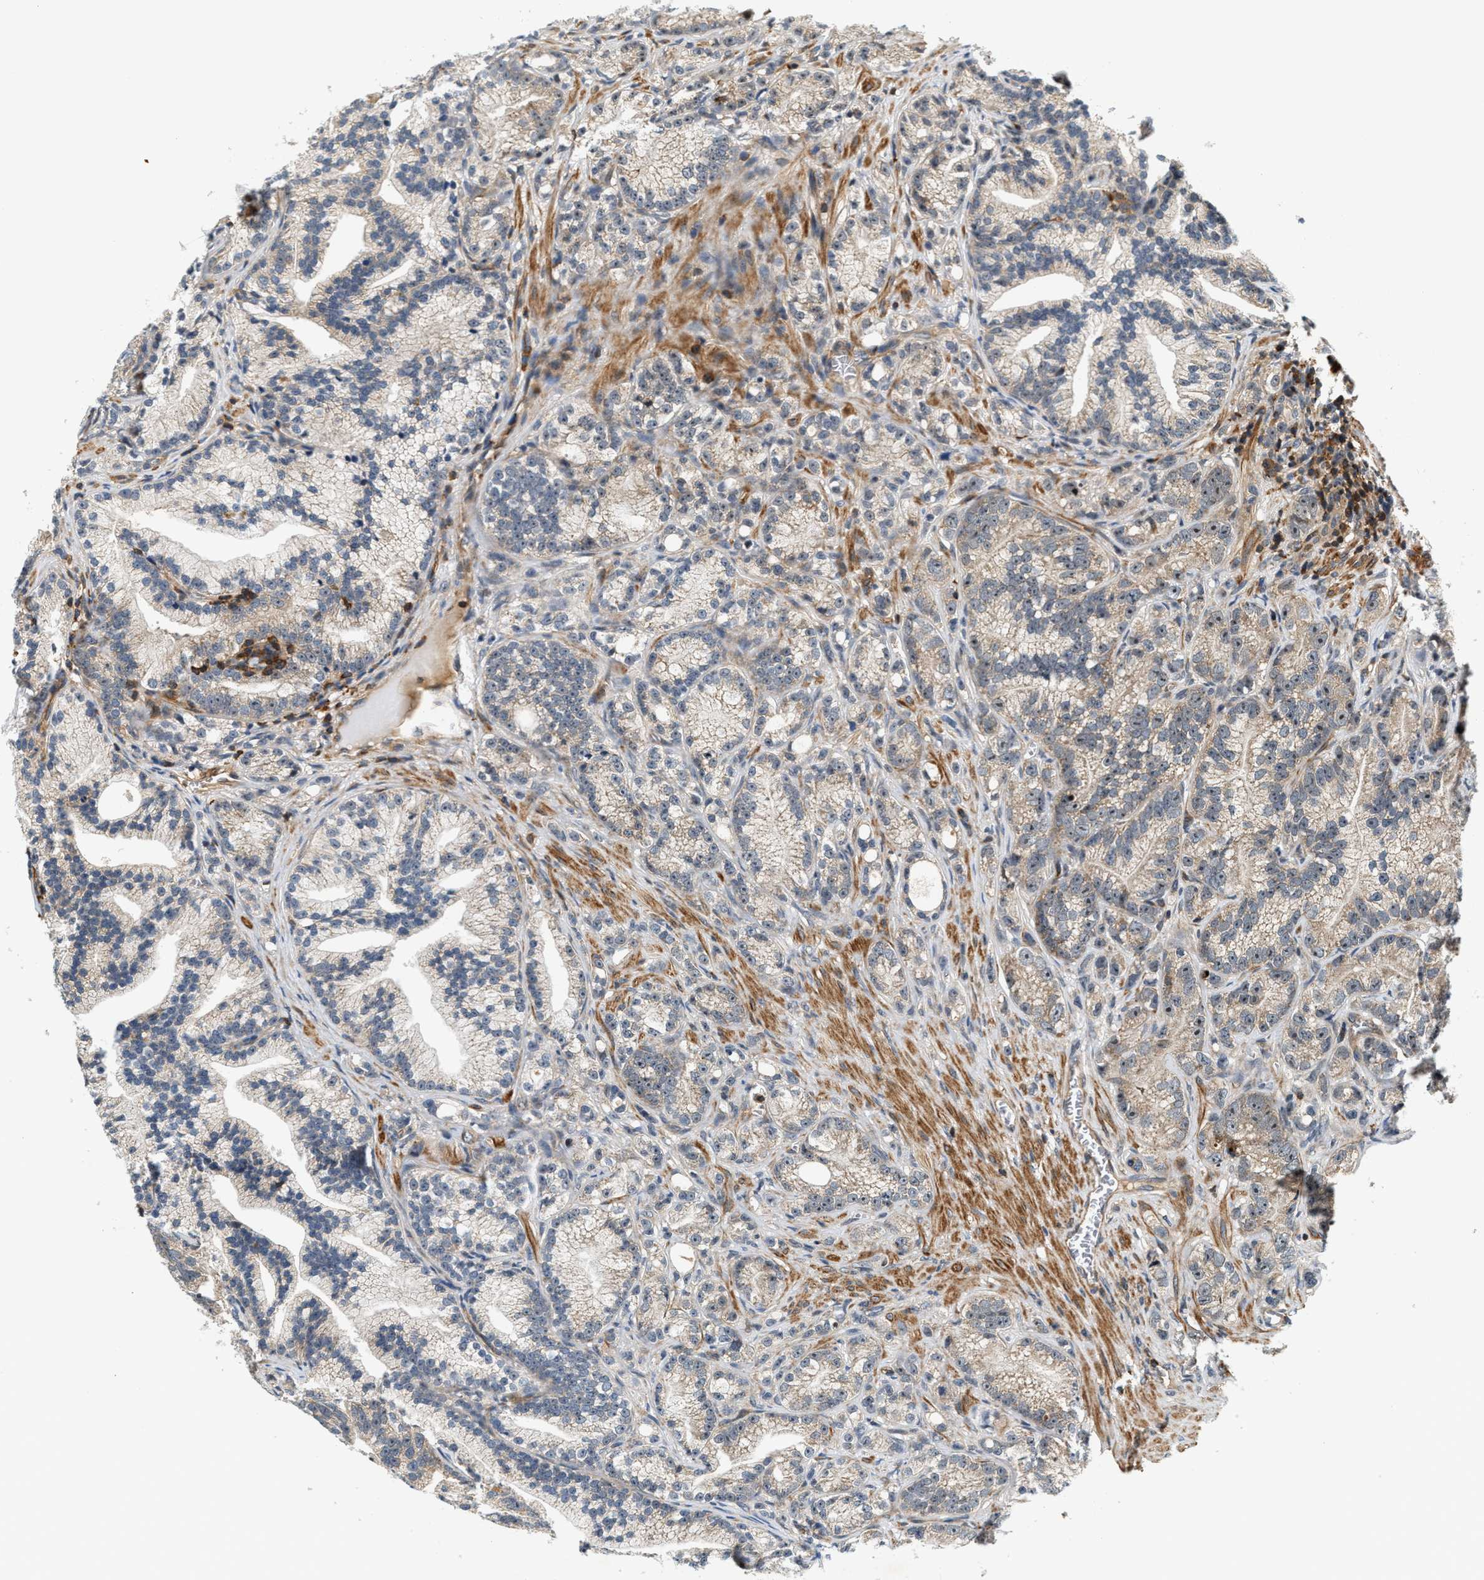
{"staining": {"intensity": "weak", "quantity": "<25%", "location": "cytoplasmic/membranous"}, "tissue": "prostate cancer", "cell_type": "Tumor cells", "image_type": "cancer", "snomed": [{"axis": "morphology", "description": "Adenocarcinoma, Low grade"}, {"axis": "topography", "description": "Prostate"}], "caption": "The IHC image has no significant staining in tumor cells of prostate cancer tissue.", "gene": "SAMD9", "patient": {"sex": "male", "age": 89}}